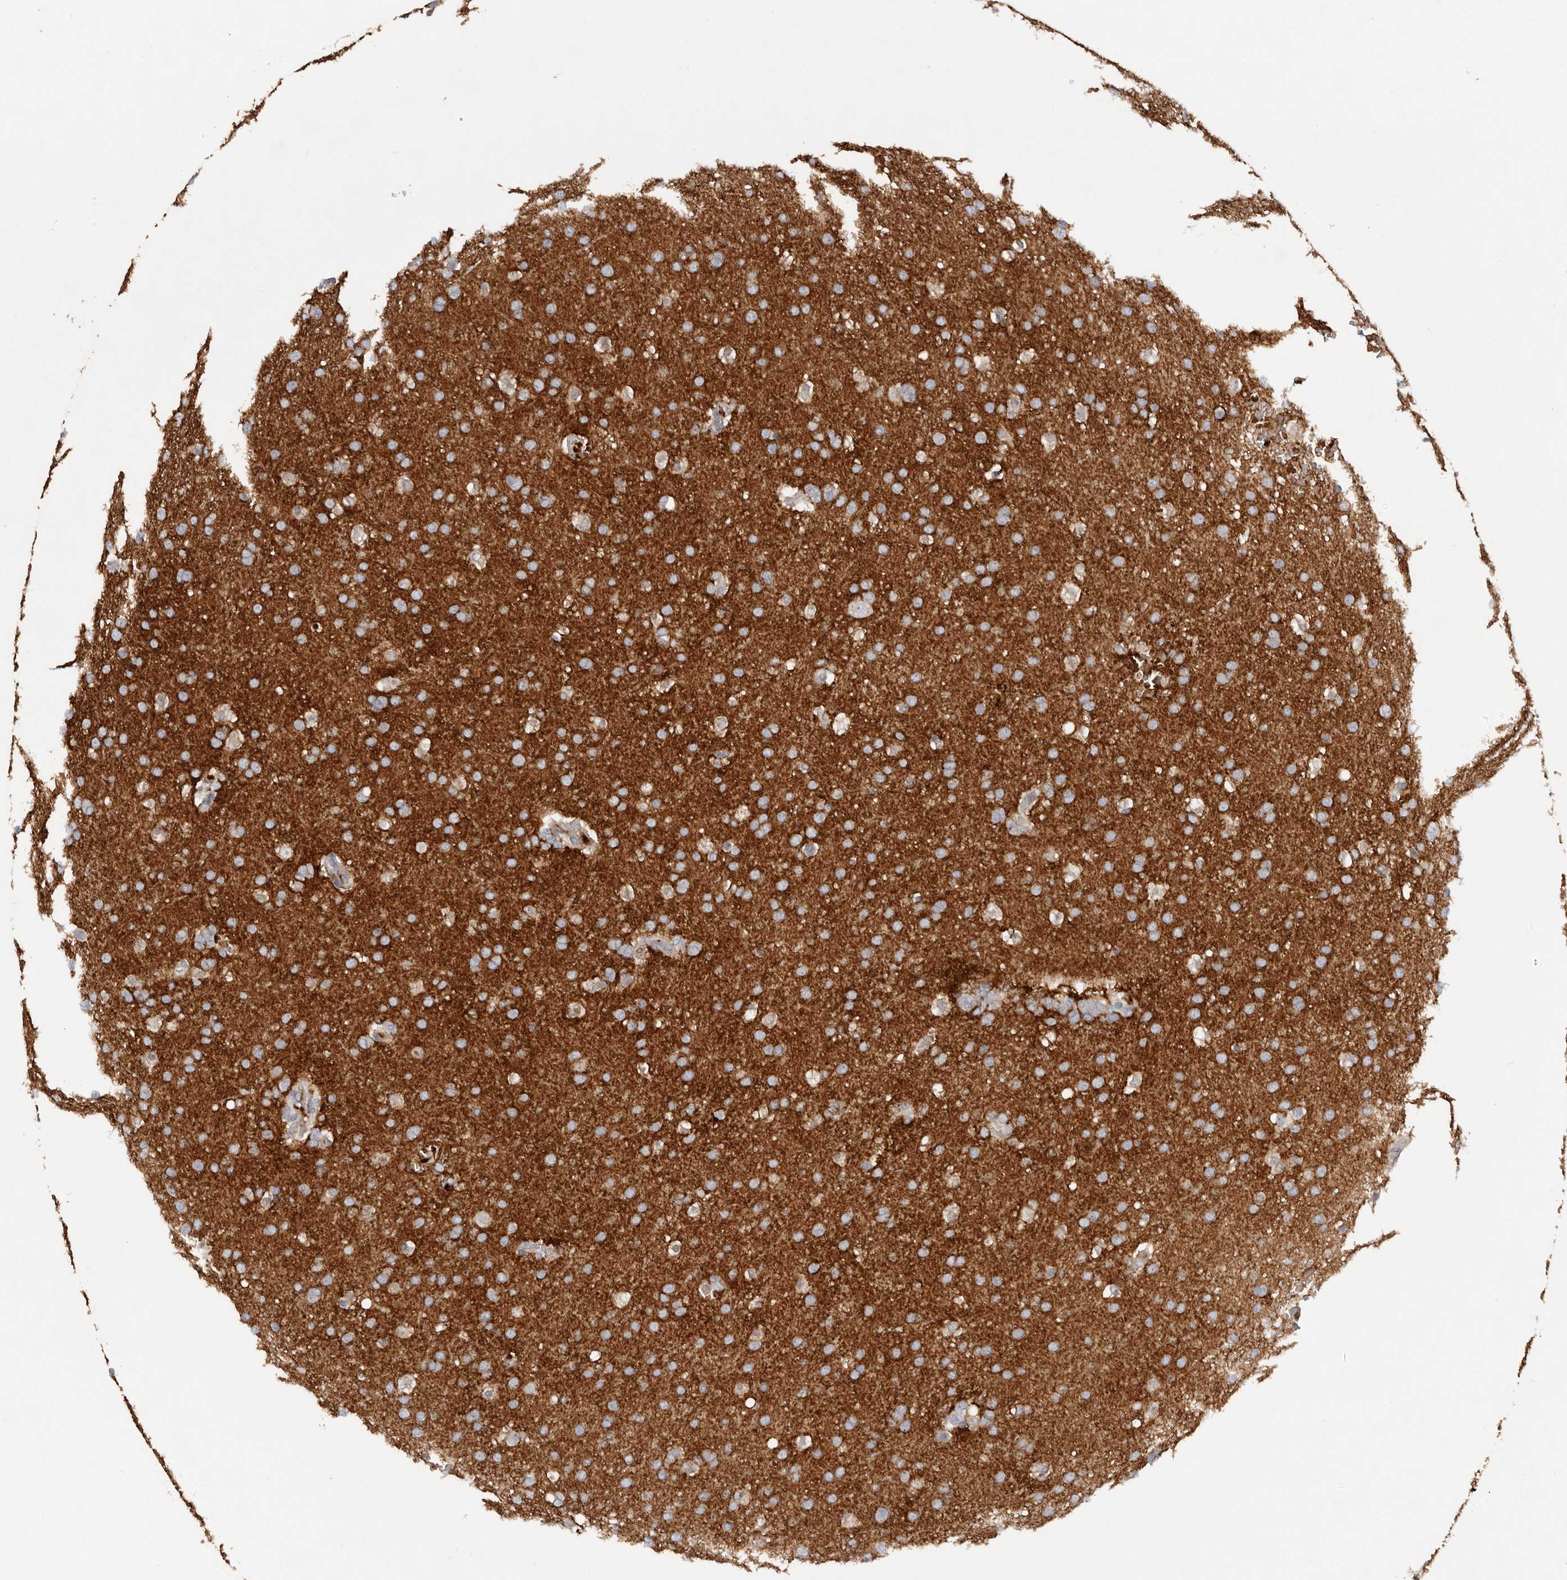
{"staining": {"intensity": "negative", "quantity": "none", "location": "none"}, "tissue": "glioma", "cell_type": "Tumor cells", "image_type": "cancer", "snomed": [{"axis": "morphology", "description": "Glioma, malignant, Low grade"}, {"axis": "topography", "description": "Brain"}], "caption": "This is a histopathology image of immunohistochemistry (IHC) staining of malignant glioma (low-grade), which shows no expression in tumor cells.", "gene": "TNR", "patient": {"sex": "female", "age": 37}}